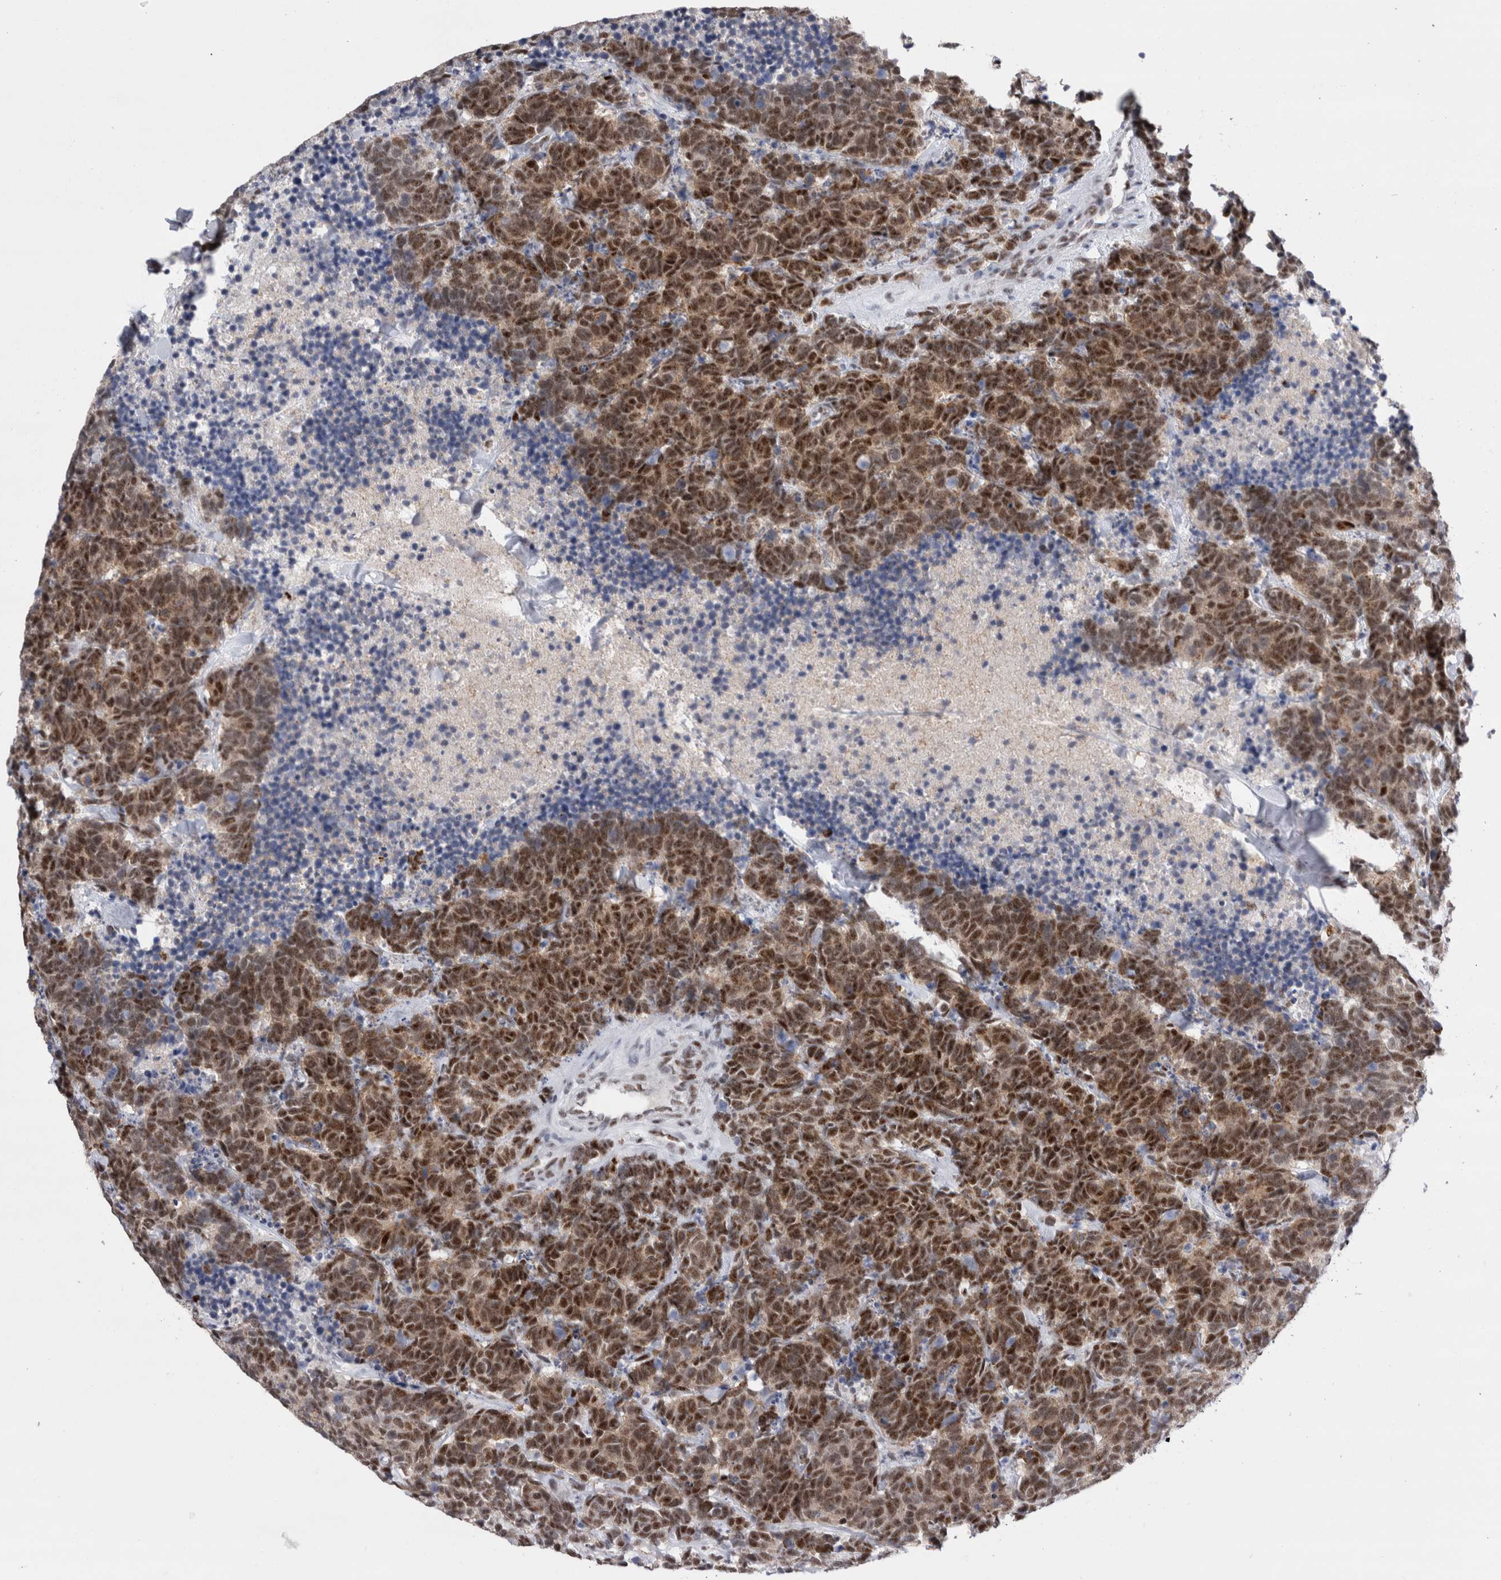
{"staining": {"intensity": "strong", "quantity": ">75%", "location": "nuclear"}, "tissue": "carcinoid", "cell_type": "Tumor cells", "image_type": "cancer", "snomed": [{"axis": "morphology", "description": "Carcinoma, NOS"}, {"axis": "morphology", "description": "Carcinoid, malignant, NOS"}, {"axis": "topography", "description": "Urinary bladder"}], "caption": "Protein expression analysis of carcinoid (malignant) displays strong nuclear expression in about >75% of tumor cells. Nuclei are stained in blue.", "gene": "RBM6", "patient": {"sex": "male", "age": 57}}